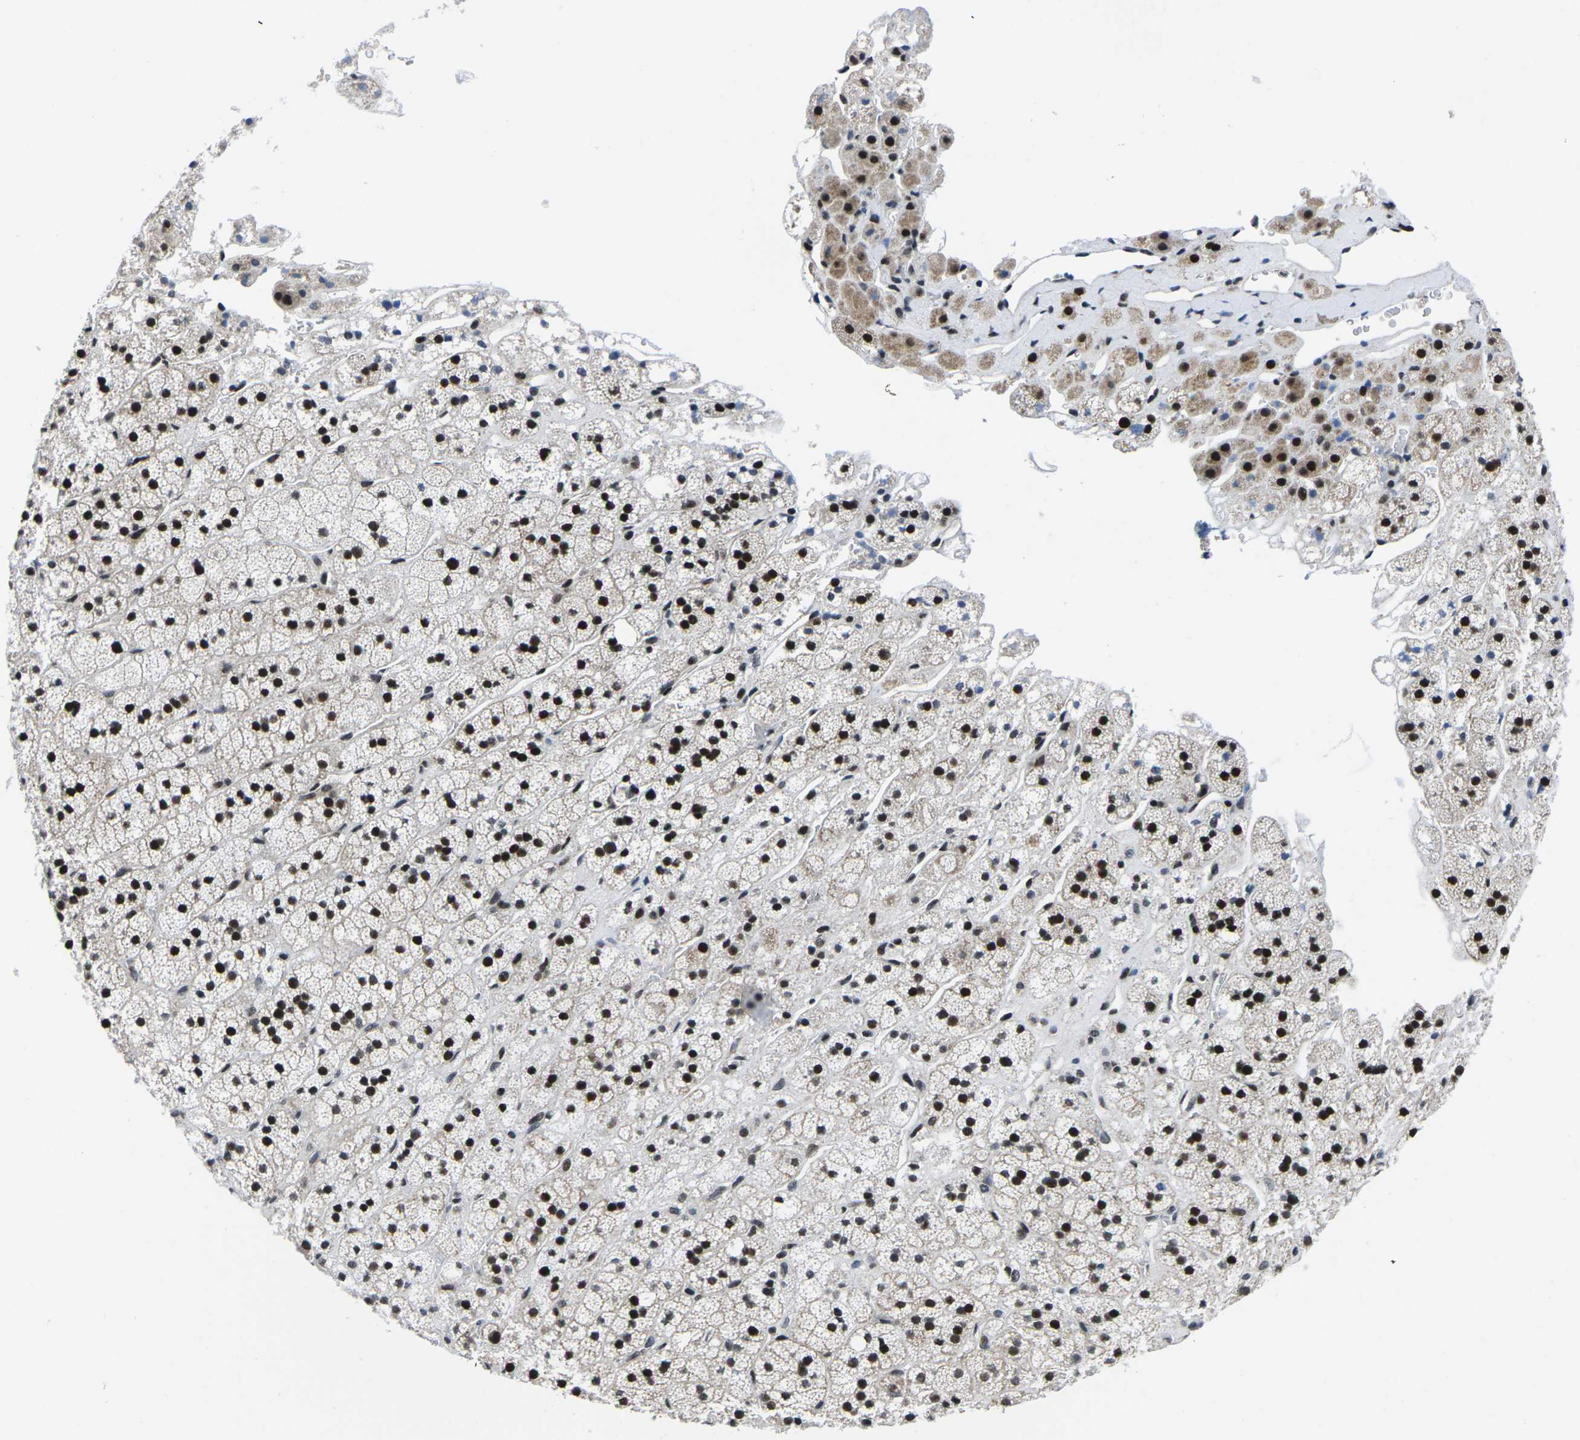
{"staining": {"intensity": "strong", "quantity": ">75%", "location": "nuclear"}, "tissue": "adrenal gland", "cell_type": "Glandular cells", "image_type": "normal", "snomed": [{"axis": "morphology", "description": "Normal tissue, NOS"}, {"axis": "topography", "description": "Adrenal gland"}], "caption": "Adrenal gland stained with DAB IHC reveals high levels of strong nuclear staining in approximately >75% of glandular cells.", "gene": "CDC73", "patient": {"sex": "male", "age": 56}}